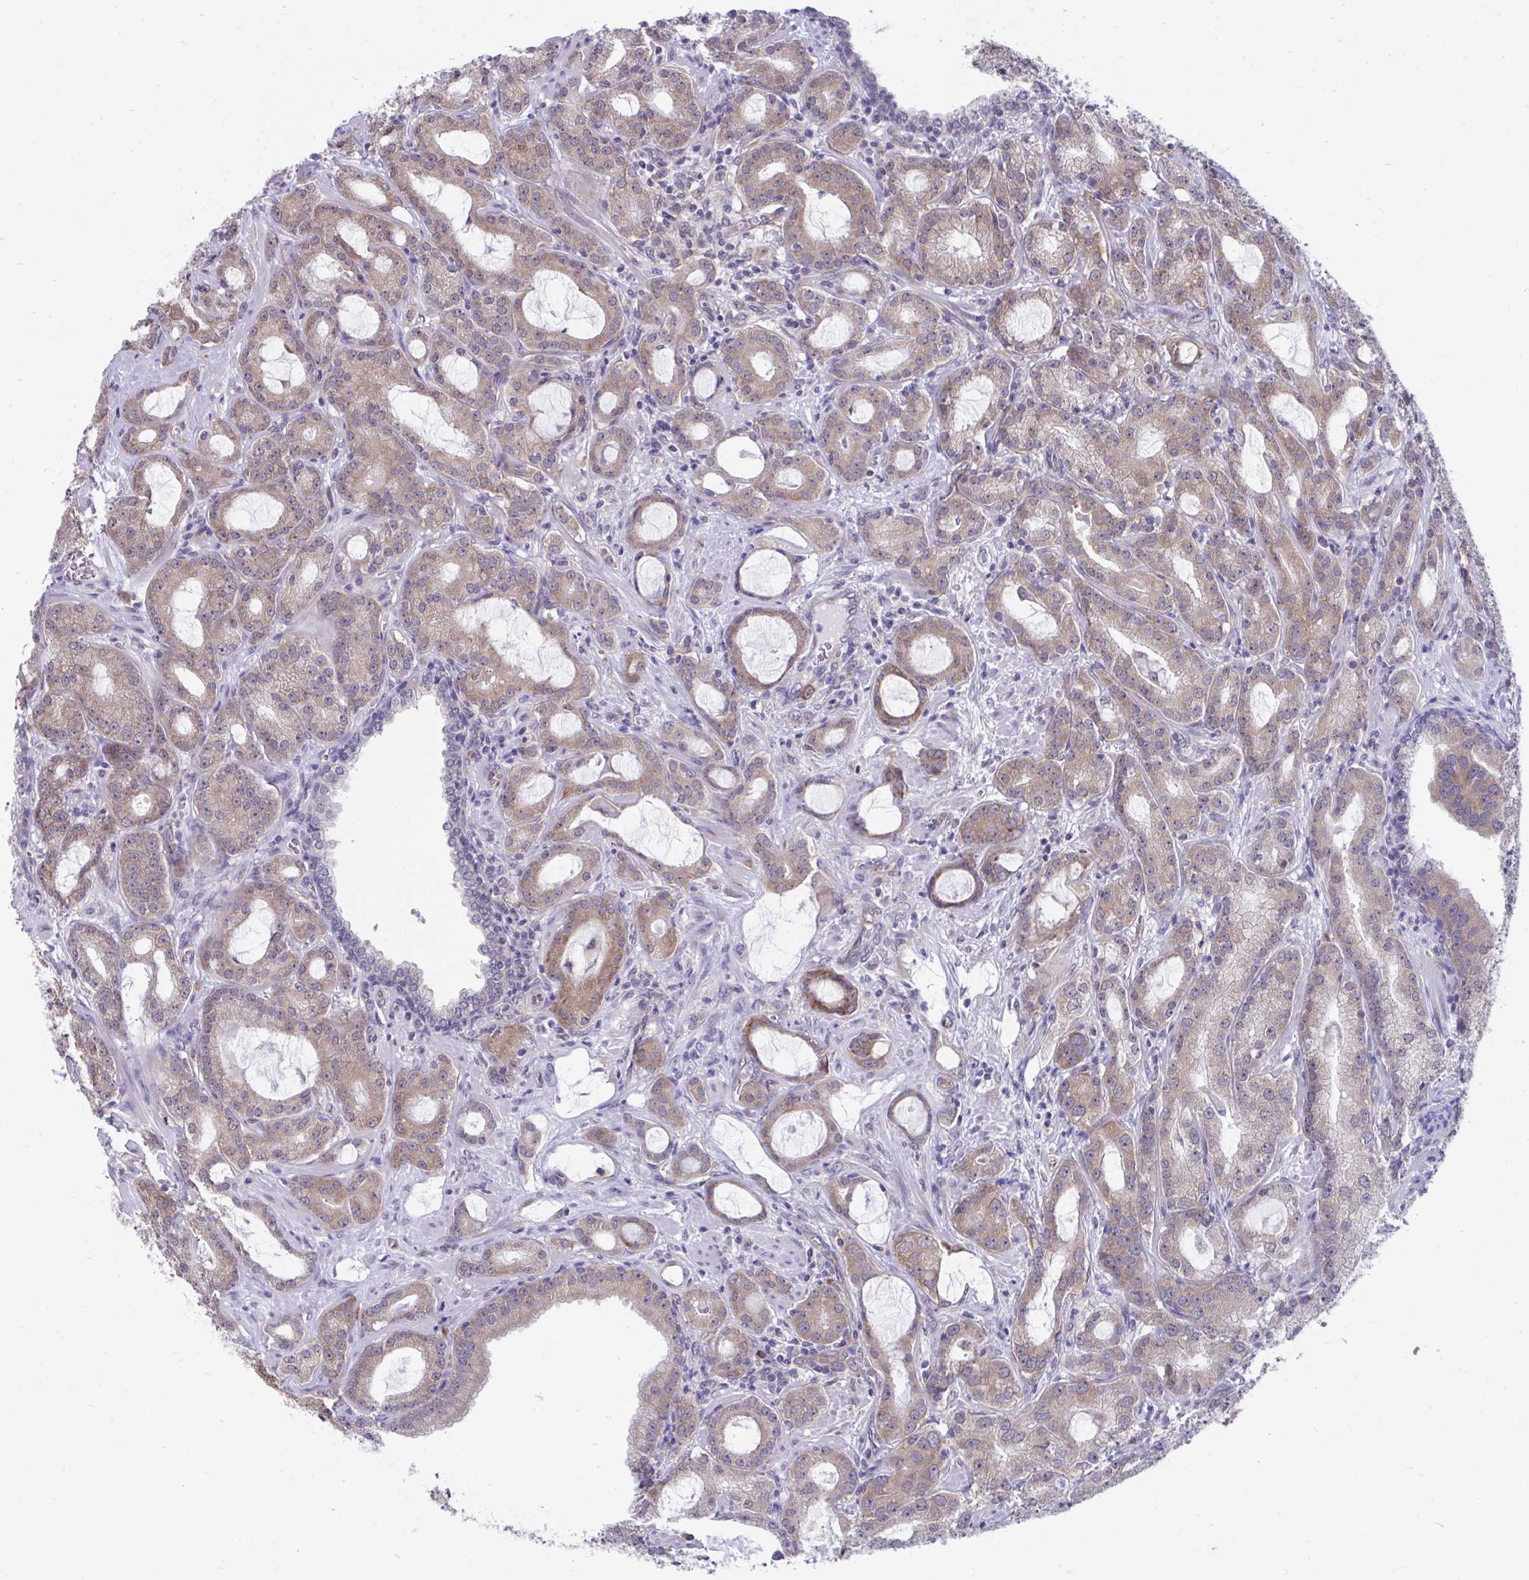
{"staining": {"intensity": "moderate", "quantity": ">75%", "location": "cytoplasmic/membranous"}, "tissue": "prostate cancer", "cell_type": "Tumor cells", "image_type": "cancer", "snomed": [{"axis": "morphology", "description": "Adenocarcinoma, High grade"}, {"axis": "topography", "description": "Prostate"}], "caption": "IHC micrograph of neoplastic tissue: adenocarcinoma (high-grade) (prostate) stained using immunohistochemistry (IHC) reveals medium levels of moderate protein expression localized specifically in the cytoplasmic/membranous of tumor cells, appearing as a cytoplasmic/membranous brown color.", "gene": "SELENON", "patient": {"sex": "male", "age": 65}}